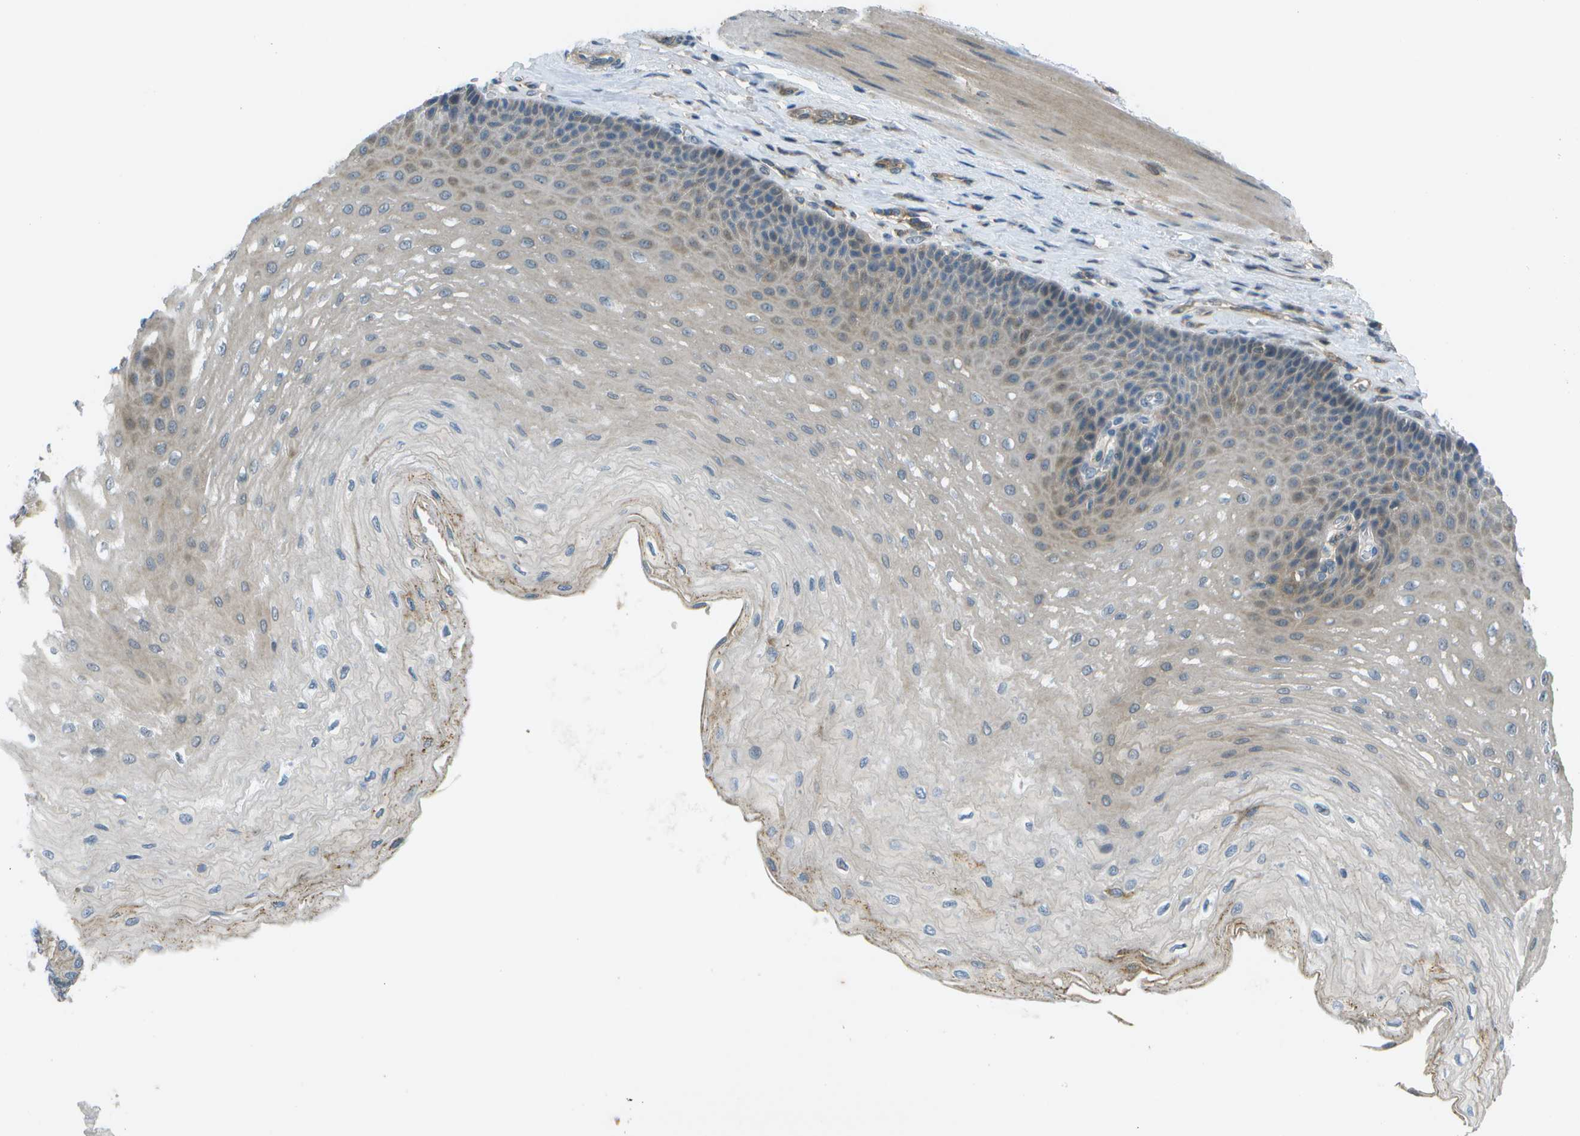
{"staining": {"intensity": "weak", "quantity": "<25%", "location": "cytoplasmic/membranous"}, "tissue": "esophagus", "cell_type": "Squamous epithelial cells", "image_type": "normal", "snomed": [{"axis": "morphology", "description": "Normal tissue, NOS"}, {"axis": "topography", "description": "Esophagus"}], "caption": "Squamous epithelial cells show no significant protein staining in normal esophagus. The staining is performed using DAB (3,3'-diaminobenzidine) brown chromogen with nuclei counter-stained in using hematoxylin.", "gene": "LRRC66", "patient": {"sex": "female", "age": 72}}